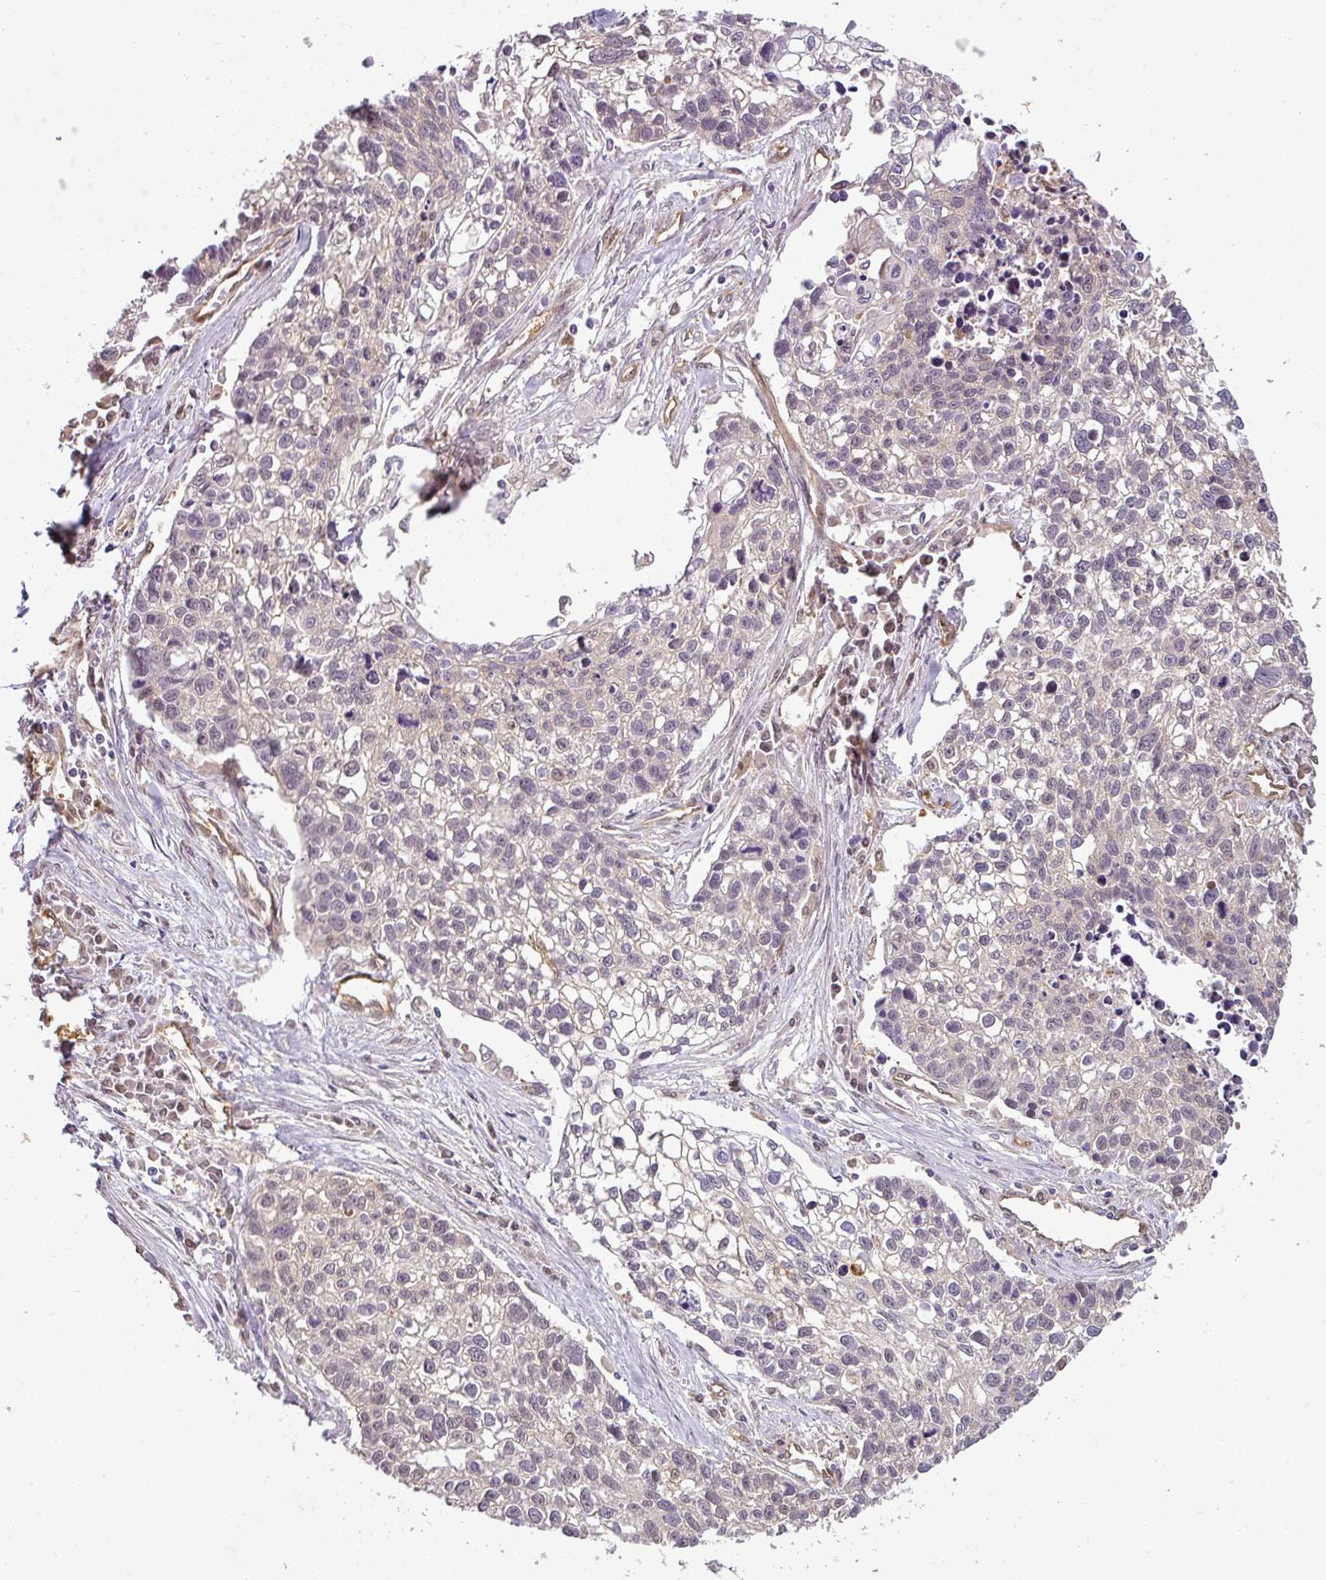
{"staining": {"intensity": "negative", "quantity": "none", "location": "none"}, "tissue": "lung cancer", "cell_type": "Tumor cells", "image_type": "cancer", "snomed": [{"axis": "morphology", "description": "Squamous cell carcinoma, NOS"}, {"axis": "topography", "description": "Lung"}], "caption": "Immunohistochemistry (IHC) of human lung cancer (squamous cell carcinoma) shows no expression in tumor cells. (DAB IHC visualized using brightfield microscopy, high magnification).", "gene": "ANKRD18A", "patient": {"sex": "male", "age": 74}}